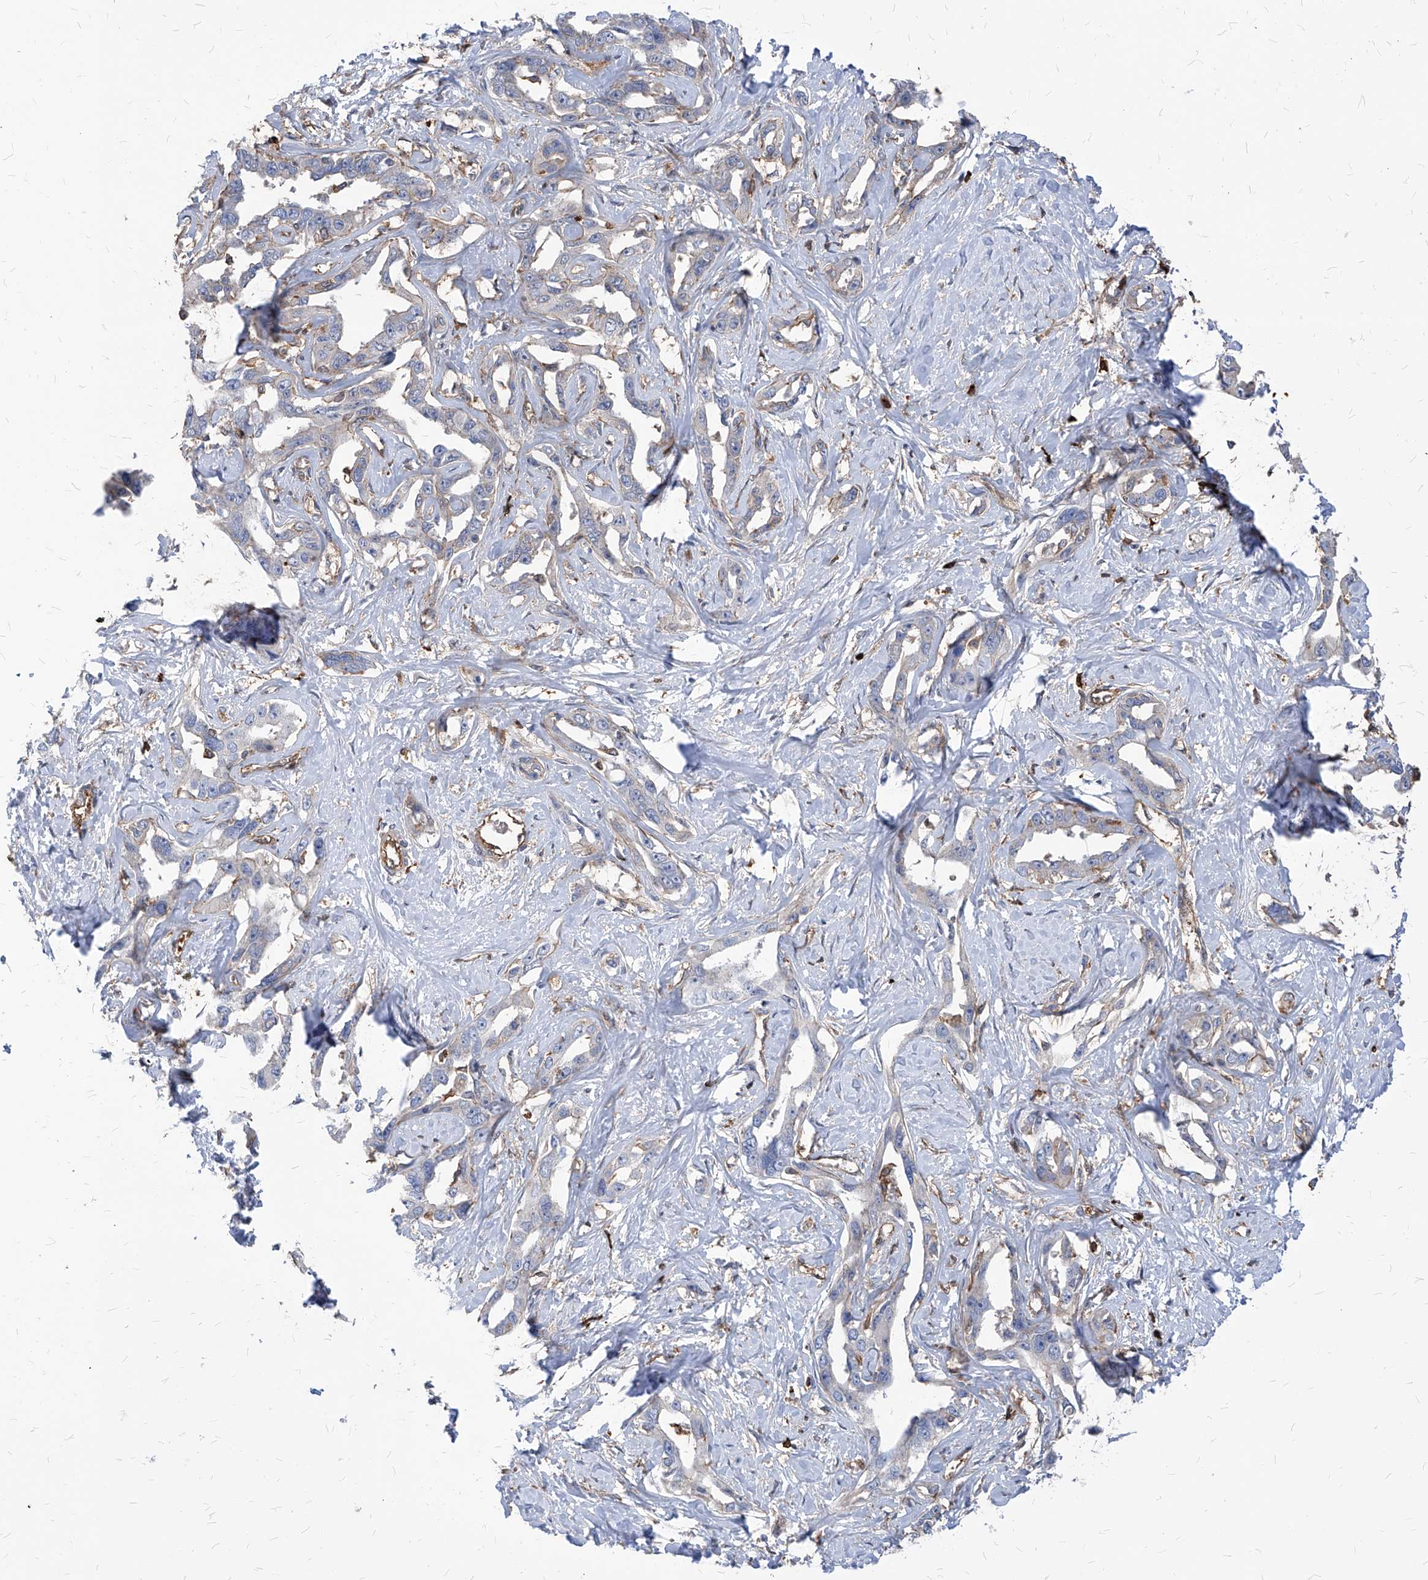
{"staining": {"intensity": "negative", "quantity": "none", "location": "none"}, "tissue": "liver cancer", "cell_type": "Tumor cells", "image_type": "cancer", "snomed": [{"axis": "morphology", "description": "Cholangiocarcinoma"}, {"axis": "topography", "description": "Liver"}], "caption": "Liver cholangiocarcinoma was stained to show a protein in brown. There is no significant positivity in tumor cells.", "gene": "ABRACL", "patient": {"sex": "male", "age": 59}}